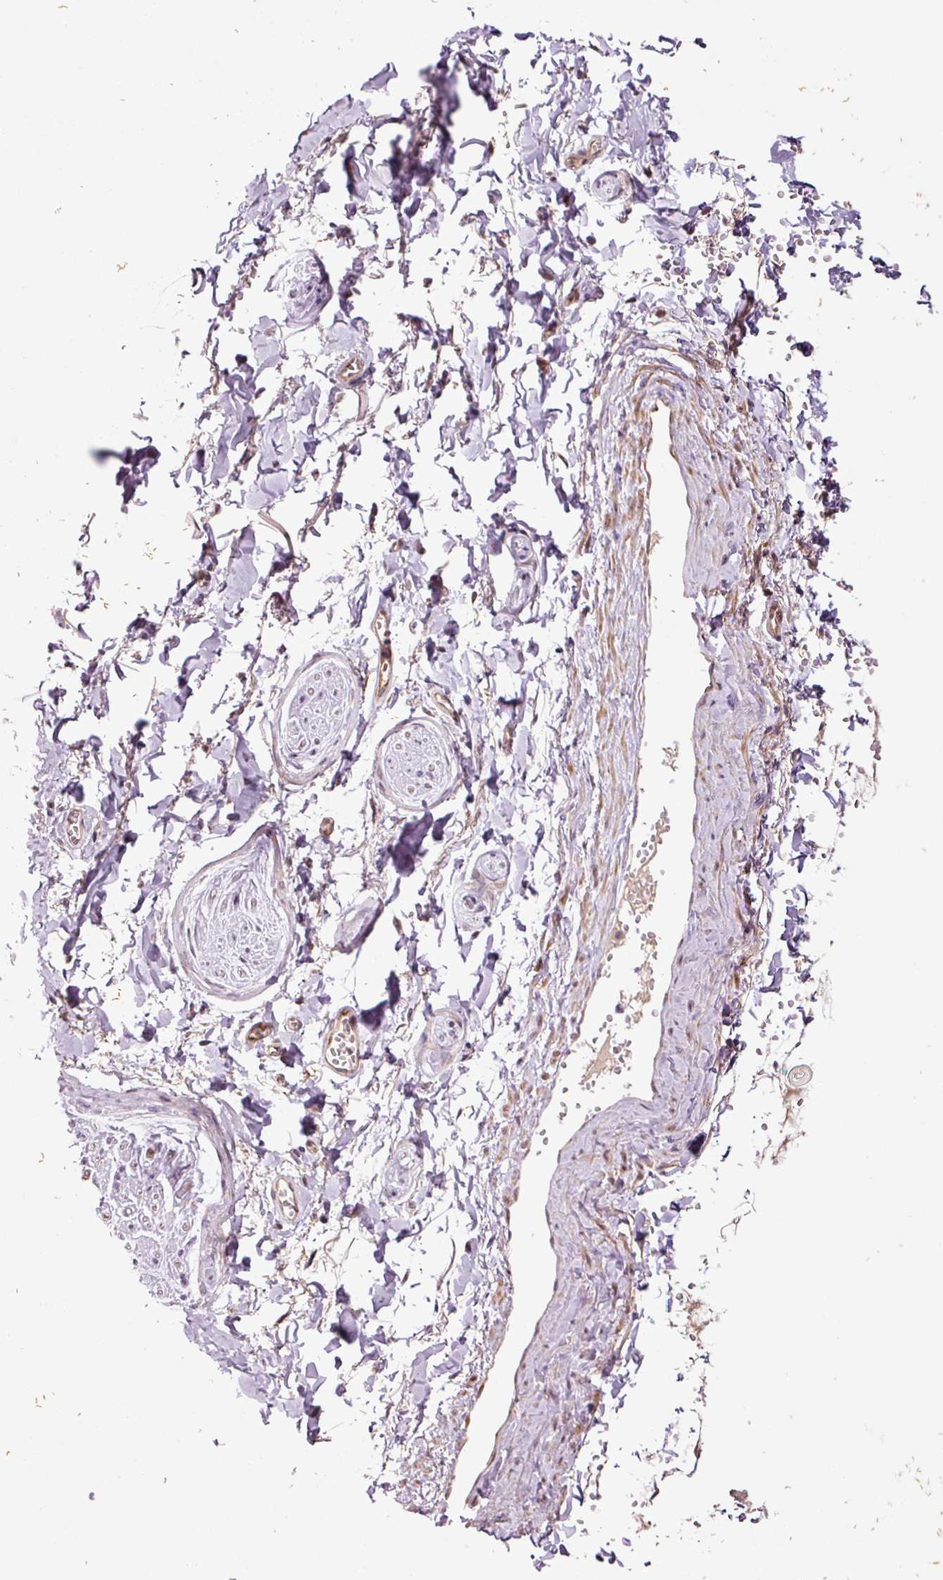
{"staining": {"intensity": "negative", "quantity": "none", "location": "none"}, "tissue": "adipose tissue", "cell_type": "Adipocytes", "image_type": "normal", "snomed": [{"axis": "morphology", "description": "Normal tissue, NOS"}, {"axis": "topography", "description": "Vulva"}, {"axis": "topography", "description": "Vagina"}, {"axis": "topography", "description": "Peripheral nerve tissue"}], "caption": "Protein analysis of benign adipose tissue displays no significant expression in adipocytes.", "gene": "ANKRD20A1", "patient": {"sex": "female", "age": 66}}